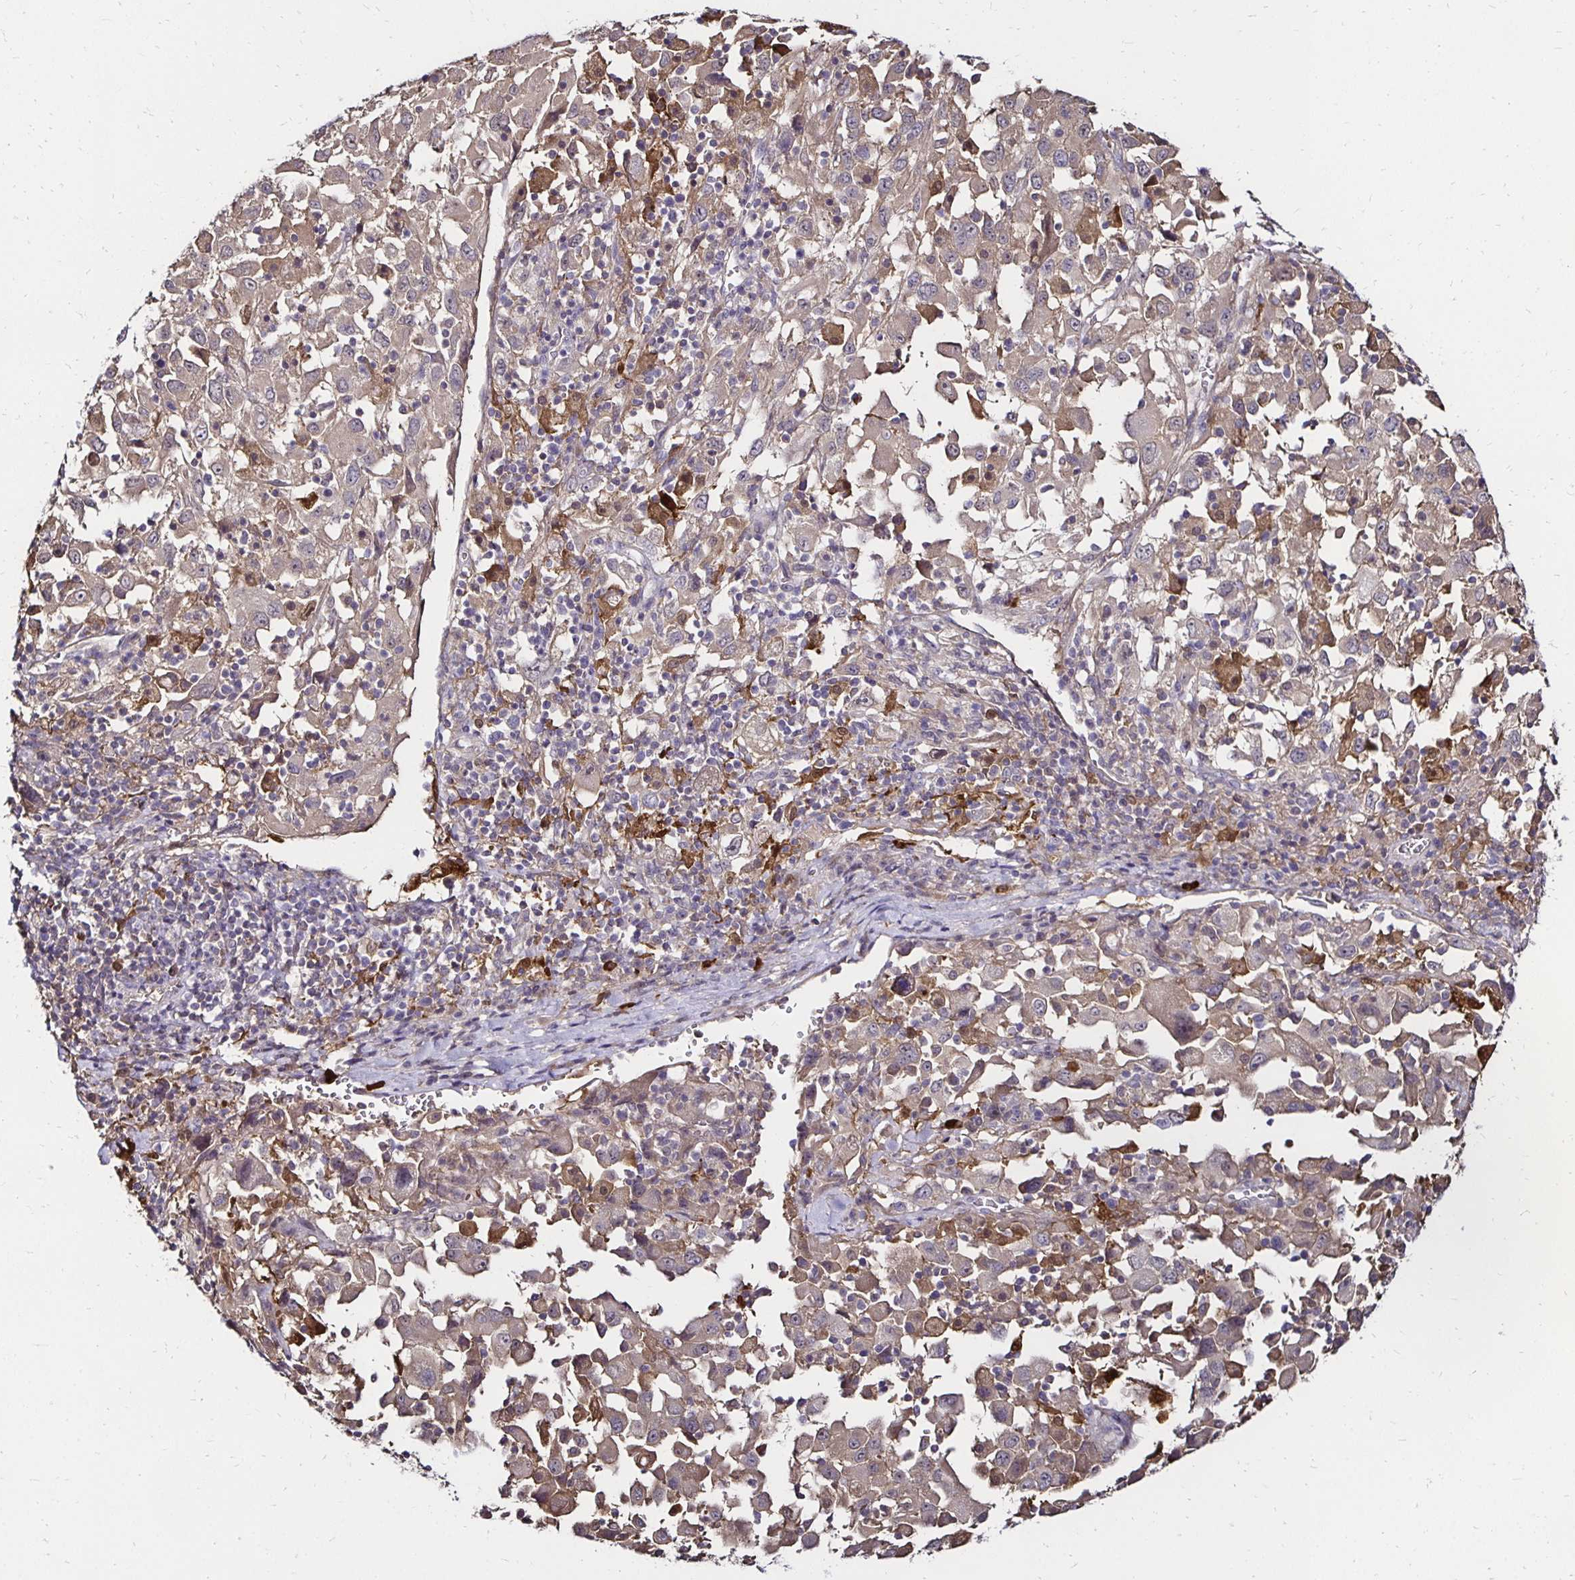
{"staining": {"intensity": "negative", "quantity": "none", "location": "none"}, "tissue": "melanoma", "cell_type": "Tumor cells", "image_type": "cancer", "snomed": [{"axis": "morphology", "description": "Malignant melanoma, Metastatic site"}, {"axis": "topography", "description": "Soft tissue"}], "caption": "The immunohistochemistry (IHC) image has no significant expression in tumor cells of melanoma tissue.", "gene": "TXN", "patient": {"sex": "male", "age": 50}}